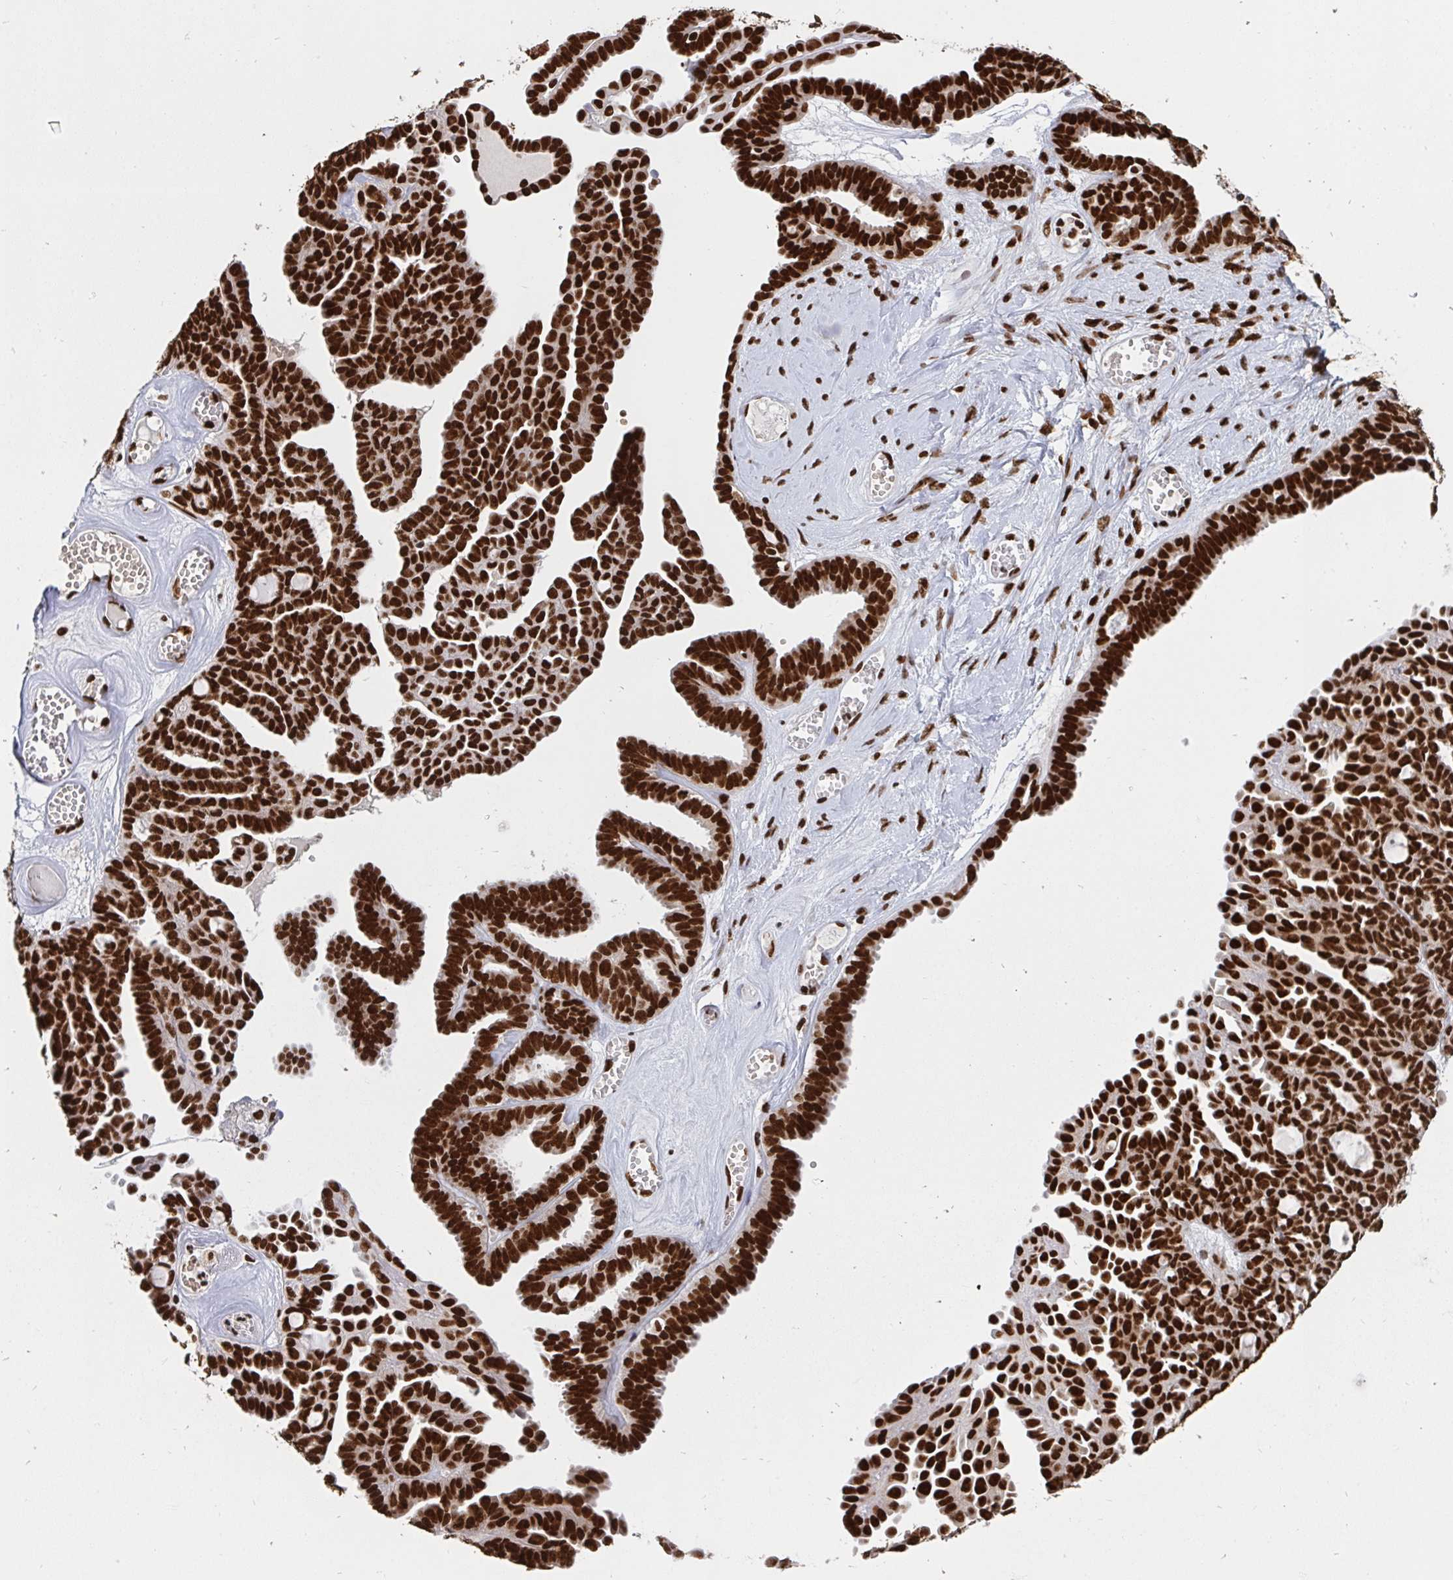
{"staining": {"intensity": "strong", "quantity": ">75%", "location": "nuclear"}, "tissue": "ovarian cancer", "cell_type": "Tumor cells", "image_type": "cancer", "snomed": [{"axis": "morphology", "description": "Cystadenocarcinoma, serous, NOS"}, {"axis": "topography", "description": "Ovary"}], "caption": "DAB immunohistochemical staining of human ovarian serous cystadenocarcinoma reveals strong nuclear protein positivity in approximately >75% of tumor cells.", "gene": "HNRNPL", "patient": {"sex": "female", "age": 71}}